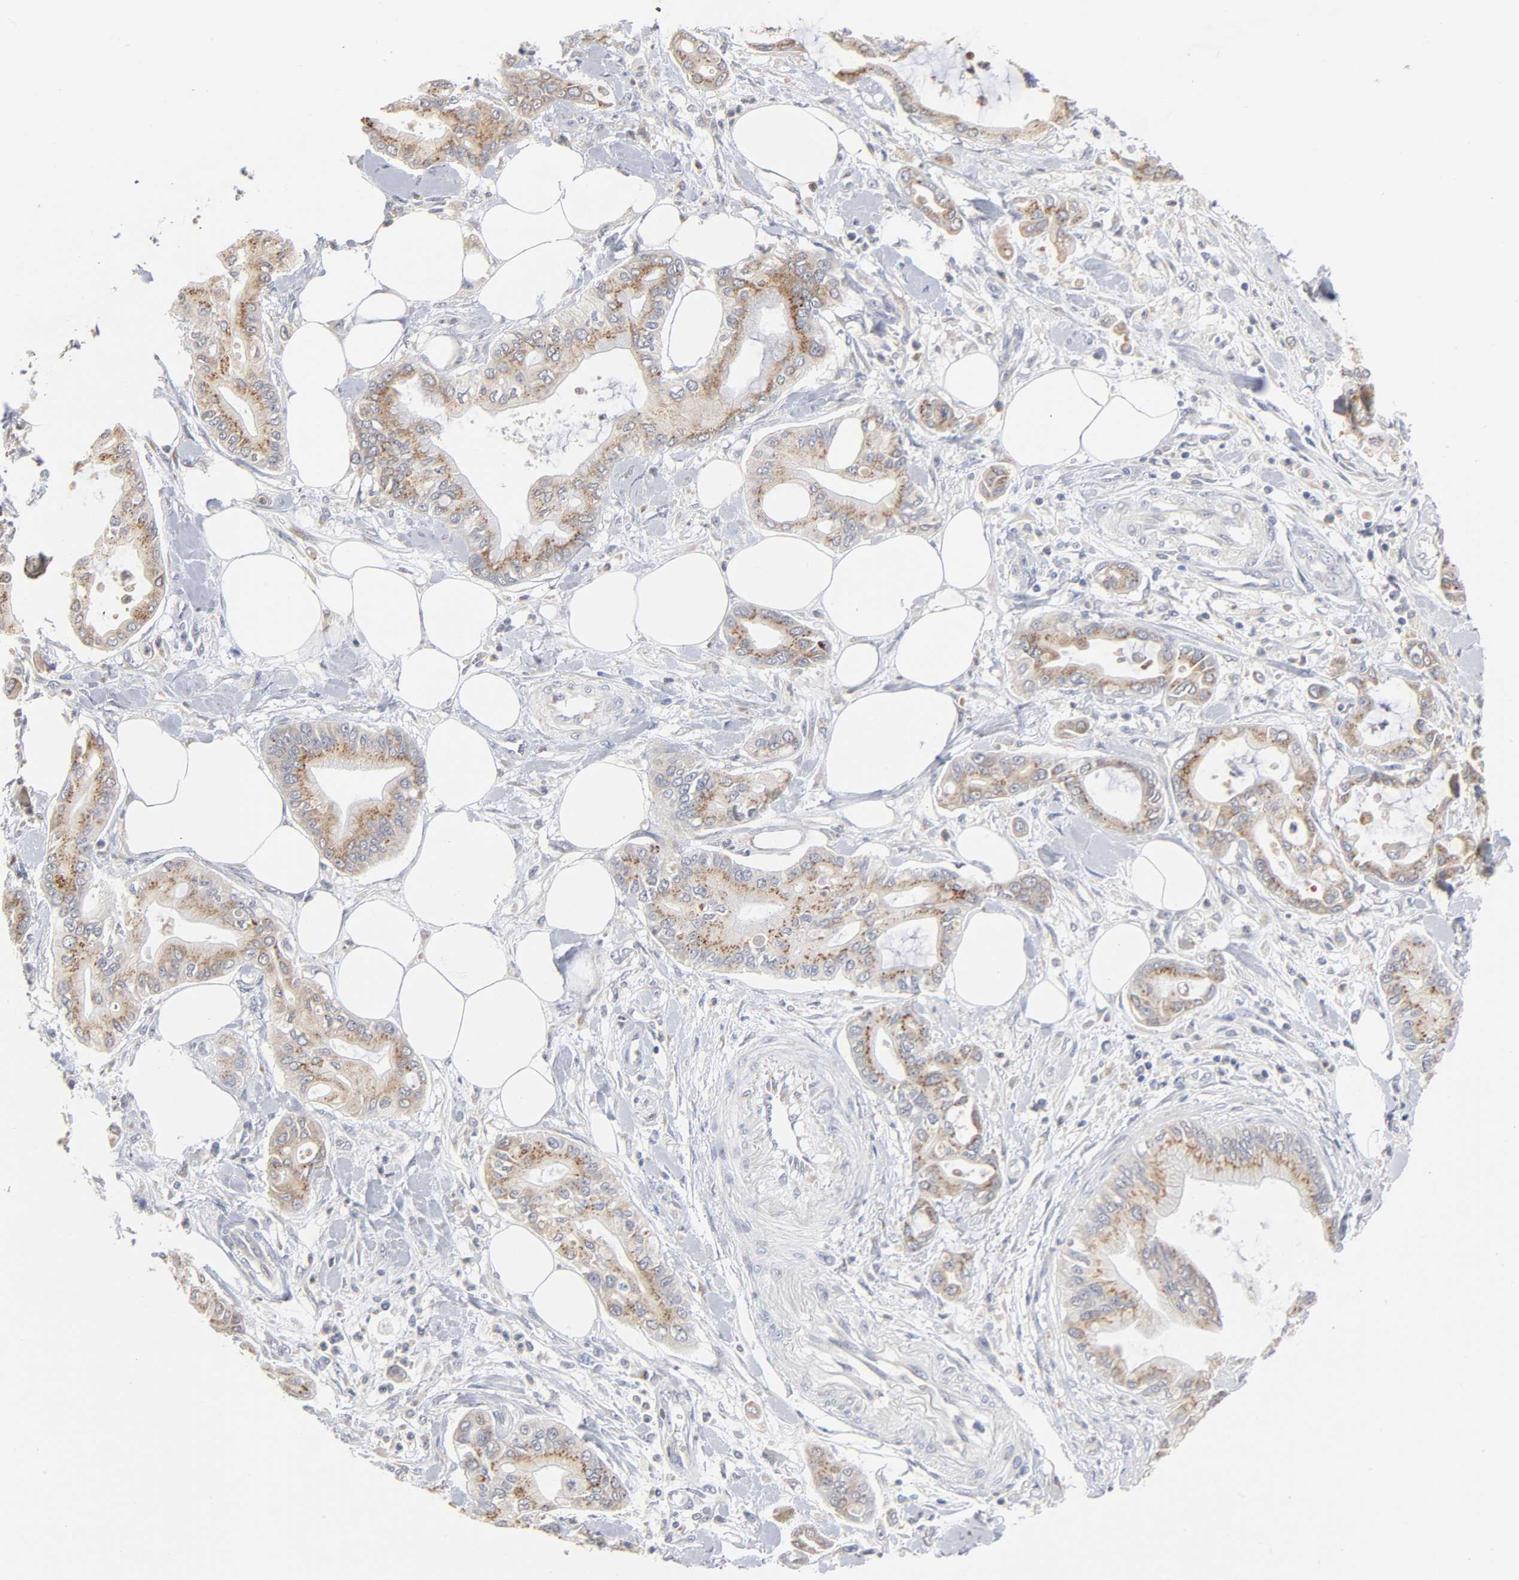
{"staining": {"intensity": "moderate", "quantity": ">75%", "location": "cytoplasmic/membranous"}, "tissue": "pancreatic cancer", "cell_type": "Tumor cells", "image_type": "cancer", "snomed": [{"axis": "morphology", "description": "Adenocarcinoma, NOS"}, {"axis": "morphology", "description": "Adenocarcinoma, metastatic, NOS"}, {"axis": "topography", "description": "Lymph node"}, {"axis": "topography", "description": "Pancreas"}, {"axis": "topography", "description": "Duodenum"}], "caption": "Immunohistochemical staining of adenocarcinoma (pancreatic) displays medium levels of moderate cytoplasmic/membranous protein expression in approximately >75% of tumor cells. The staining is performed using DAB brown chromogen to label protein expression. The nuclei are counter-stained blue using hematoxylin.", "gene": "AK7", "patient": {"sex": "female", "age": 64}}